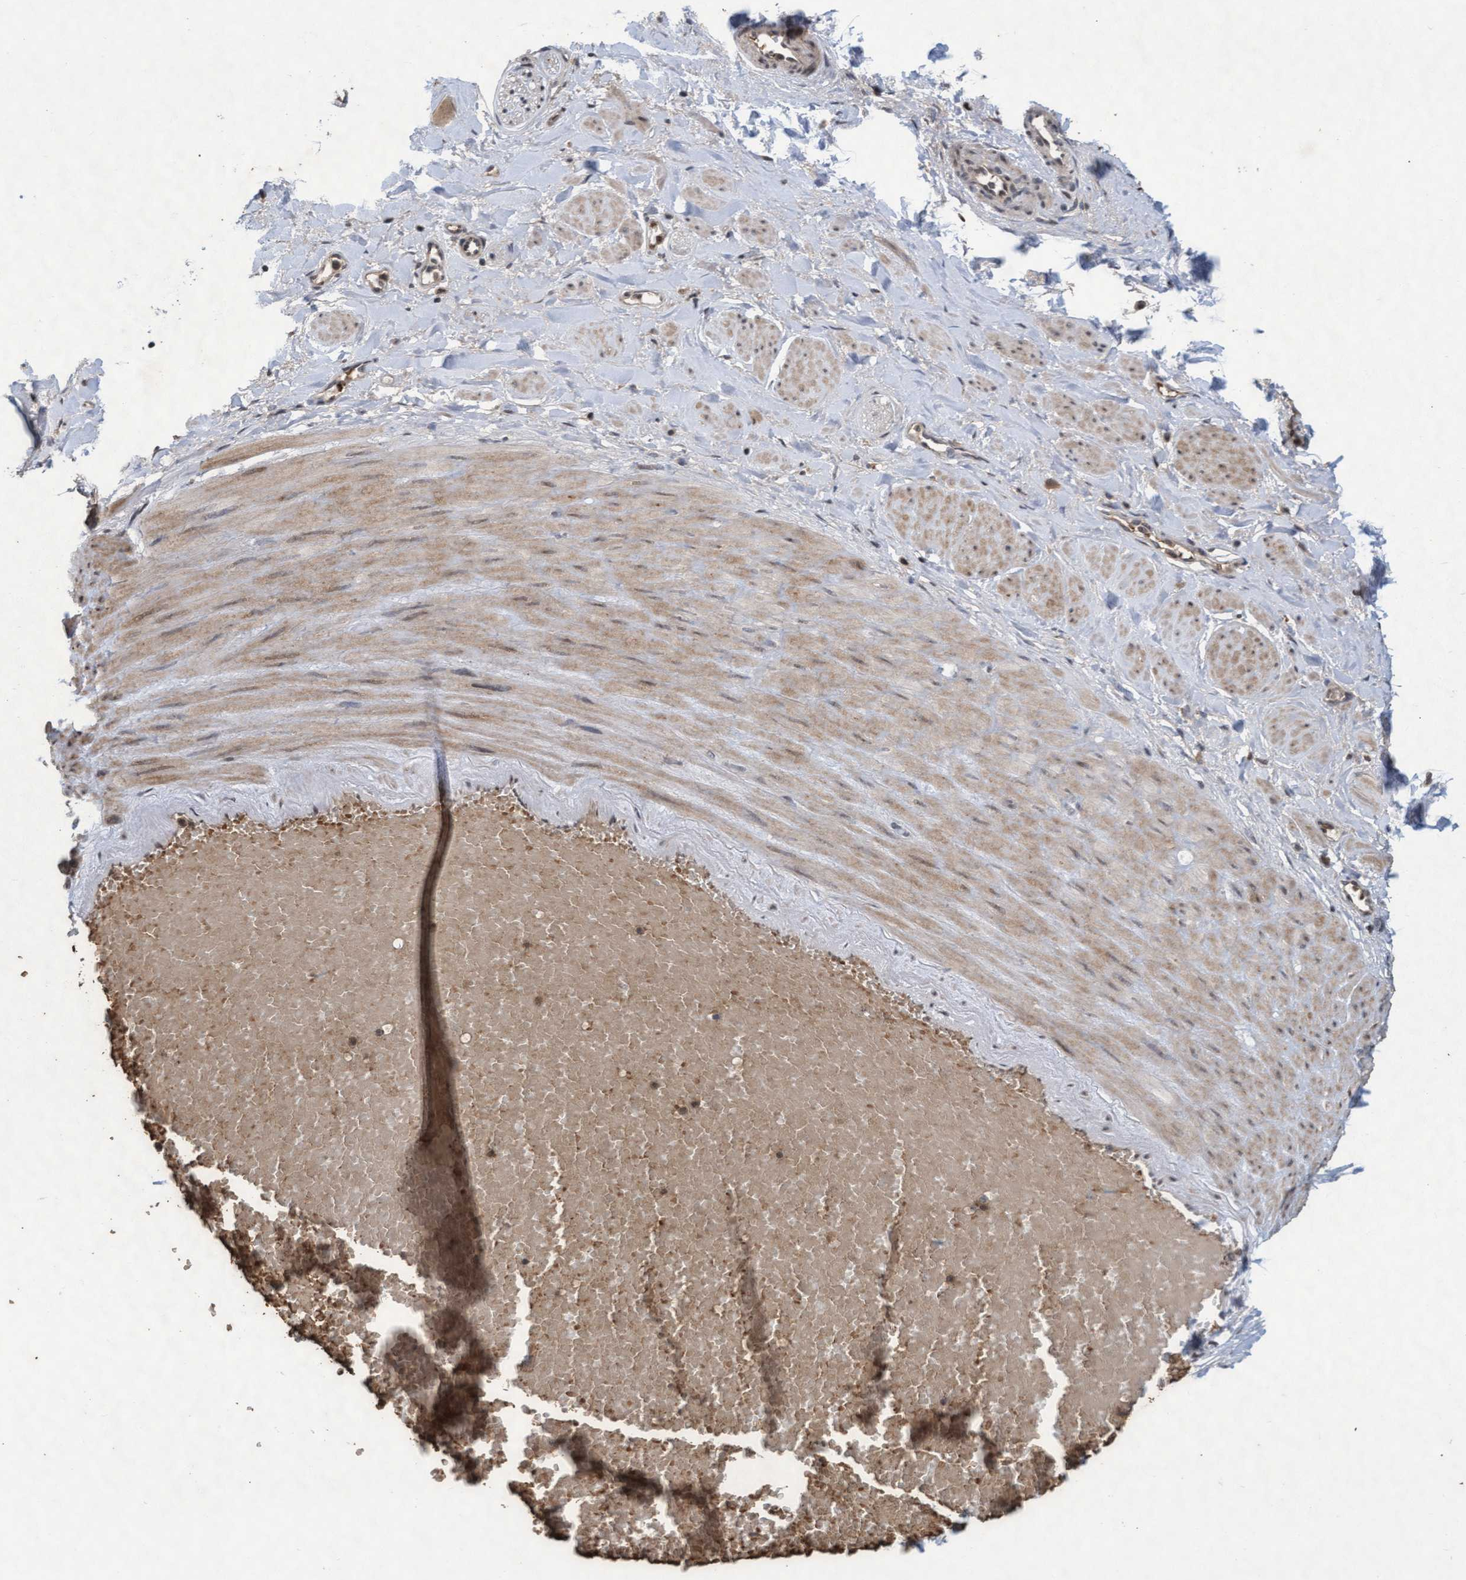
{"staining": {"intensity": "moderate", "quantity": ">75%", "location": "cytoplasmic/membranous"}, "tissue": "adipose tissue", "cell_type": "Adipocytes", "image_type": "normal", "snomed": [{"axis": "morphology", "description": "Normal tissue, NOS"}, {"axis": "topography", "description": "Soft tissue"}, {"axis": "topography", "description": "Vascular tissue"}], "caption": "The image shows immunohistochemical staining of benign adipose tissue. There is moderate cytoplasmic/membranous staining is present in approximately >75% of adipocytes.", "gene": "KCNC2", "patient": {"sex": "female", "age": 35}}